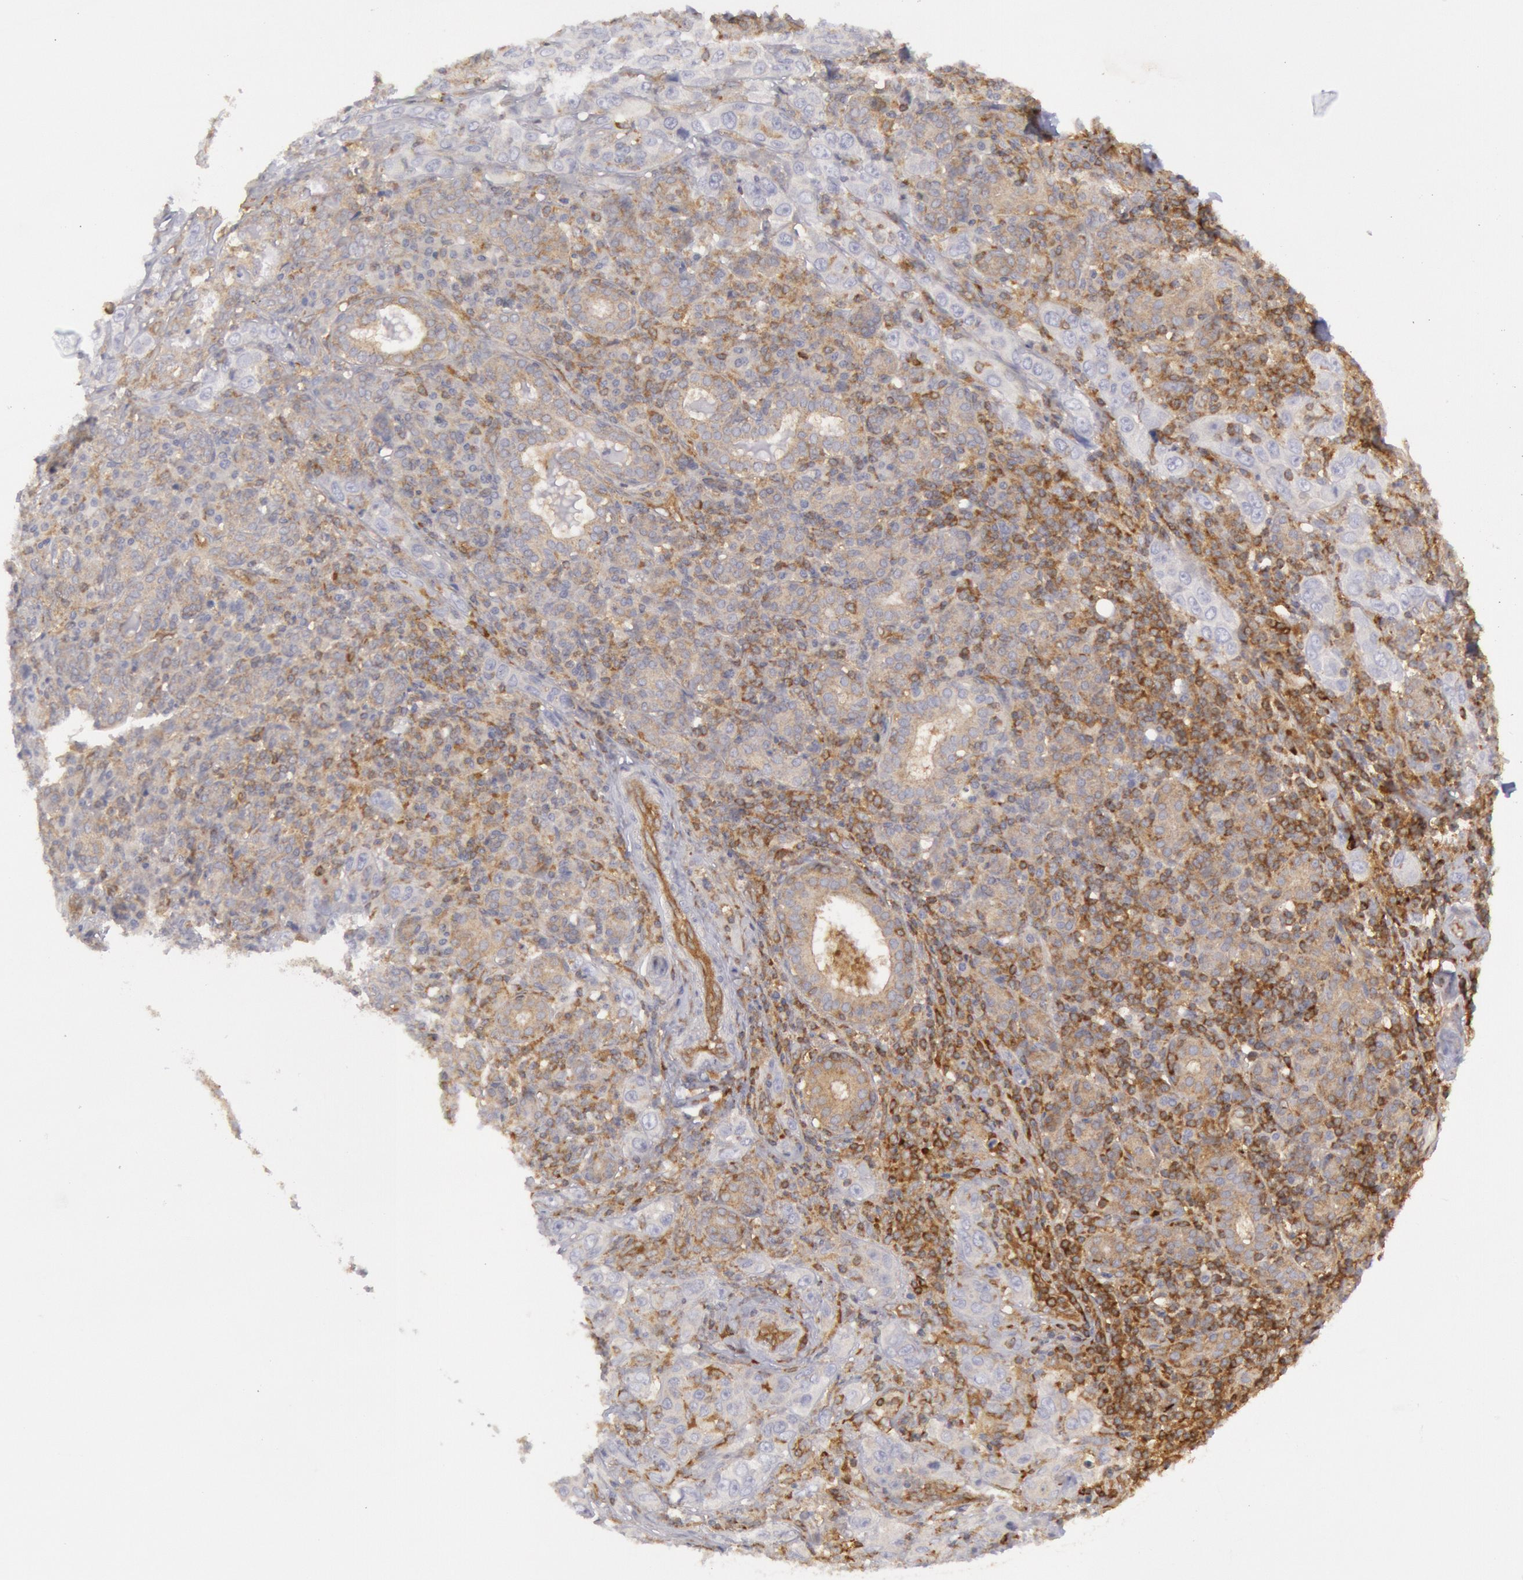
{"staining": {"intensity": "weak", "quantity": ">75%", "location": "cytoplasmic/membranous"}, "tissue": "skin cancer", "cell_type": "Tumor cells", "image_type": "cancer", "snomed": [{"axis": "morphology", "description": "Squamous cell carcinoma, NOS"}, {"axis": "topography", "description": "Skin"}], "caption": "This photomicrograph reveals immunohistochemistry staining of skin squamous cell carcinoma, with low weak cytoplasmic/membranous staining in about >75% of tumor cells.", "gene": "IKBKB", "patient": {"sex": "male", "age": 84}}